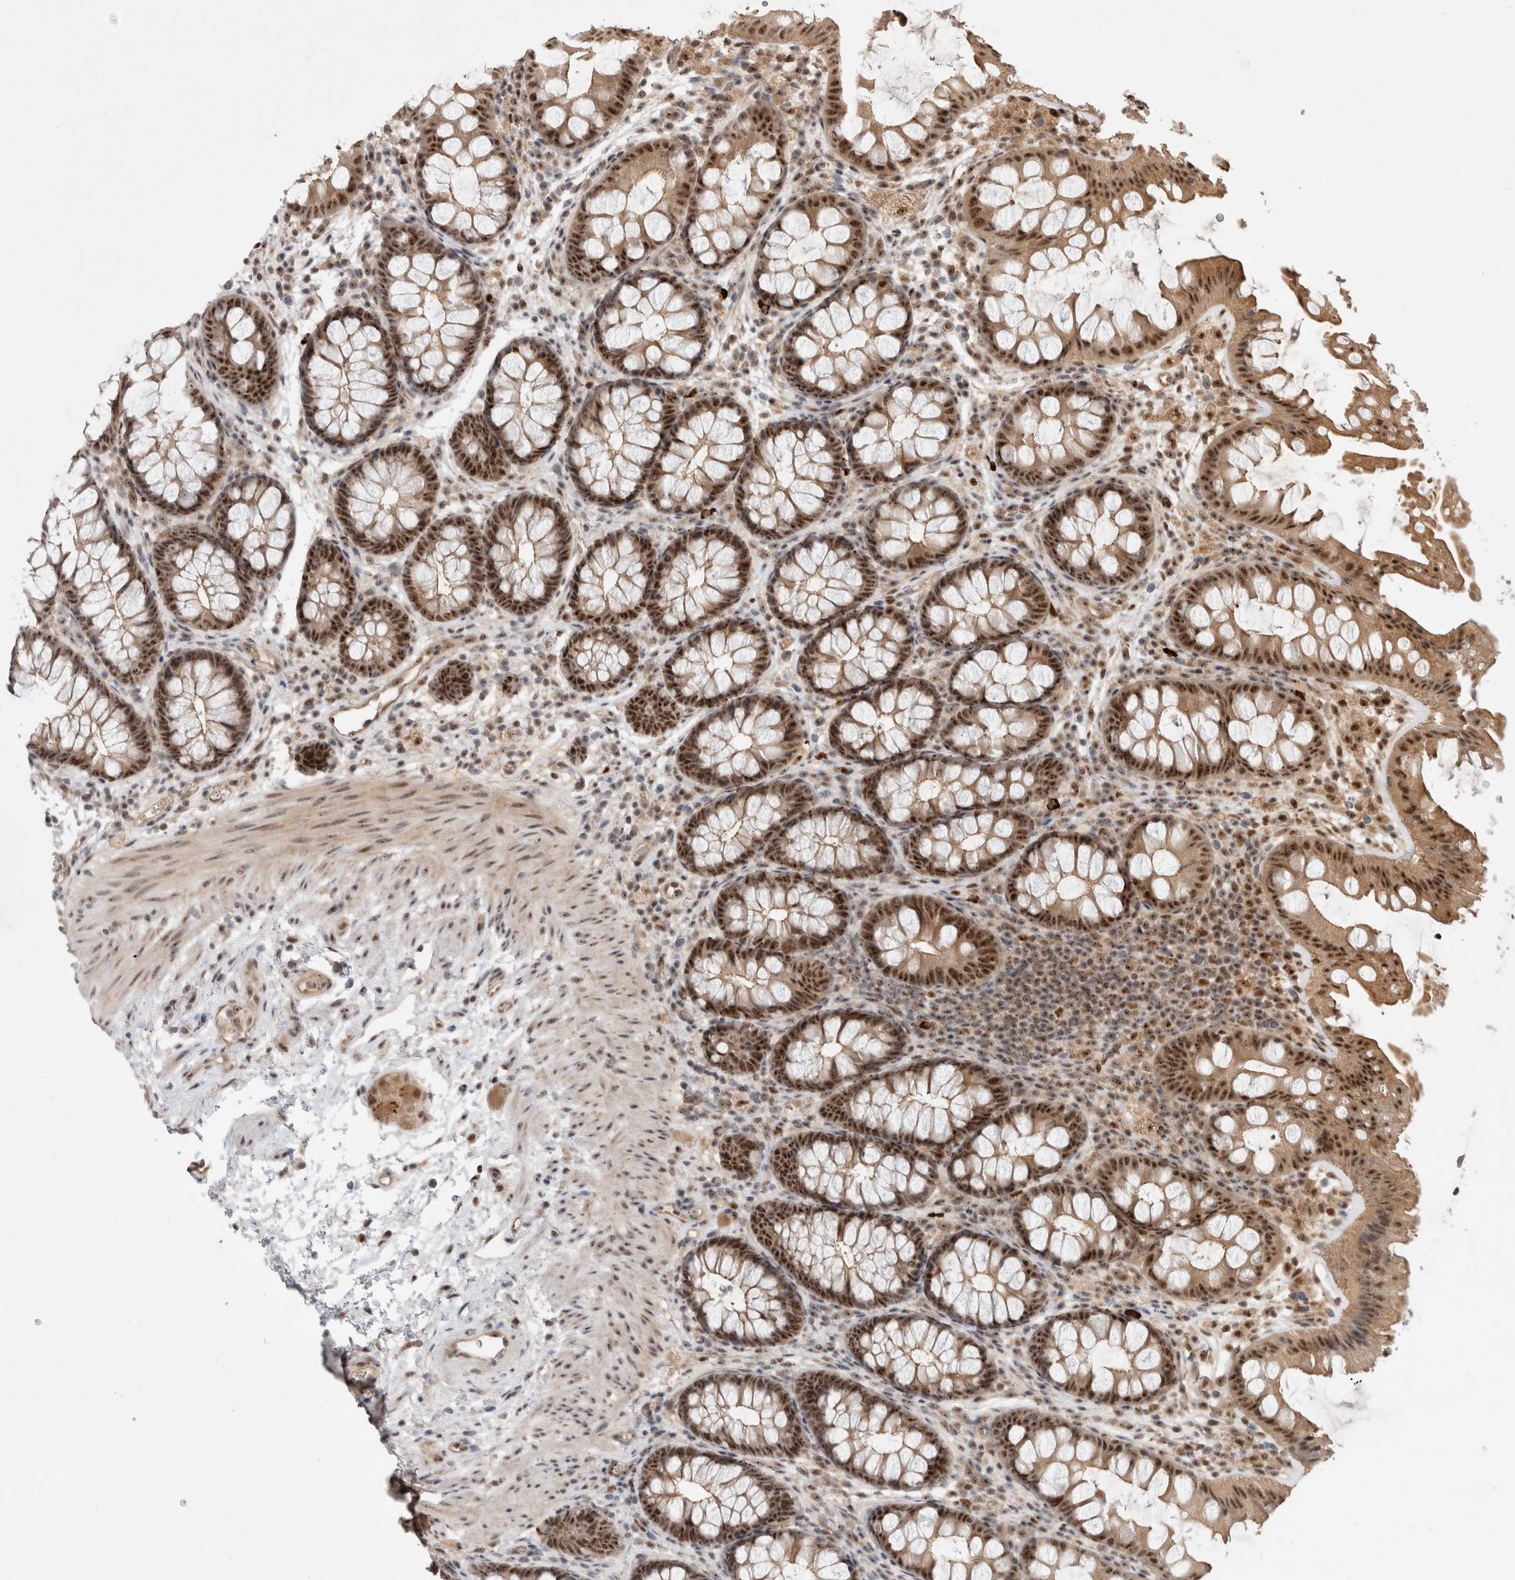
{"staining": {"intensity": "moderate", "quantity": ">75%", "location": "cytoplasmic/membranous,nuclear"}, "tissue": "colon", "cell_type": "Endothelial cells", "image_type": "normal", "snomed": [{"axis": "morphology", "description": "Normal tissue, NOS"}, {"axis": "topography", "description": "Colon"}], "caption": "Protein expression analysis of benign colon reveals moderate cytoplasmic/membranous,nuclear expression in about >75% of endothelial cells.", "gene": "MPHOSPH6", "patient": {"sex": "female", "age": 62}}